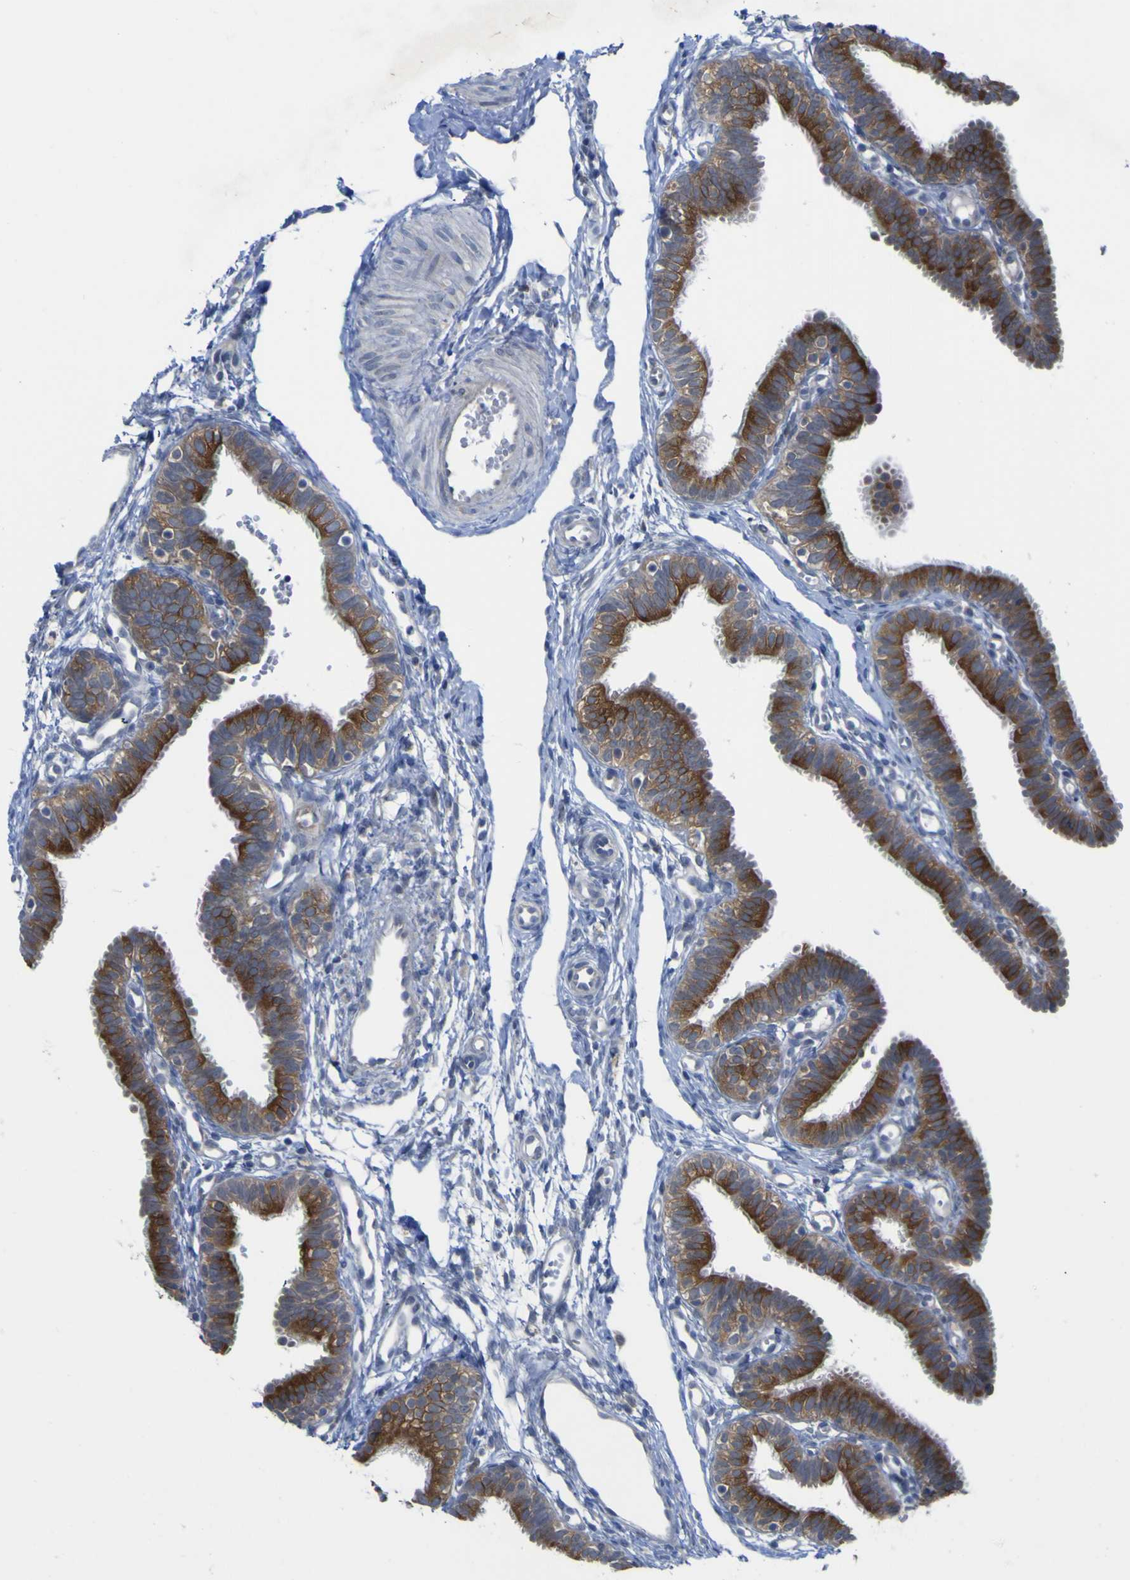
{"staining": {"intensity": "moderate", "quantity": ">75%", "location": "cytoplasmic/membranous"}, "tissue": "fallopian tube", "cell_type": "Glandular cells", "image_type": "normal", "snomed": [{"axis": "morphology", "description": "Normal tissue, NOS"}, {"axis": "topography", "description": "Fallopian tube"}, {"axis": "topography", "description": "Placenta"}], "caption": "A histopathology image of fallopian tube stained for a protein reveals moderate cytoplasmic/membranous brown staining in glandular cells. (Brightfield microscopy of DAB IHC at high magnification).", "gene": "TNFRSF11A", "patient": {"sex": "female", "age": 34}}